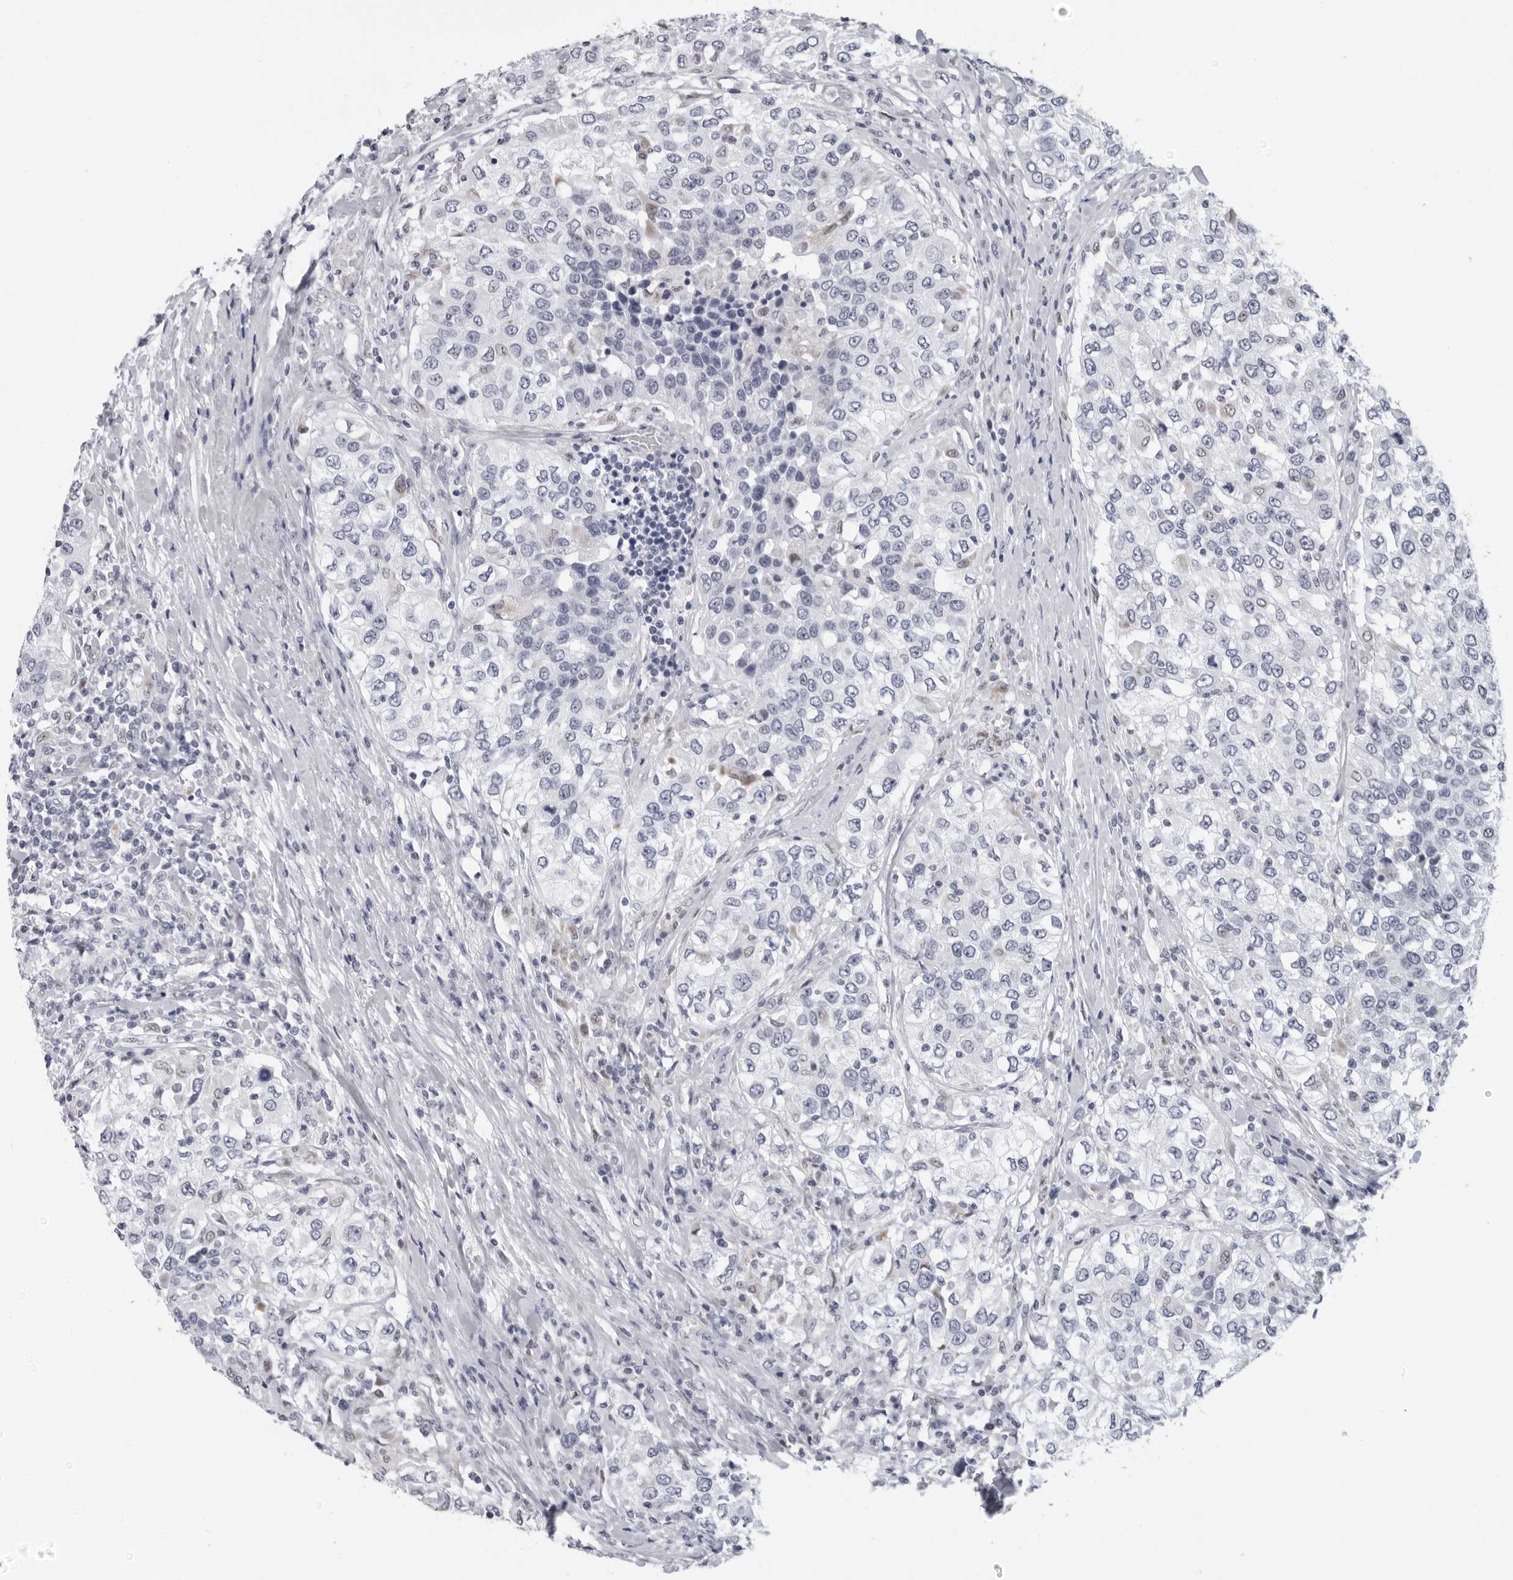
{"staining": {"intensity": "negative", "quantity": "none", "location": "none"}, "tissue": "urothelial cancer", "cell_type": "Tumor cells", "image_type": "cancer", "snomed": [{"axis": "morphology", "description": "Urothelial carcinoma, High grade"}, {"axis": "topography", "description": "Urinary bladder"}], "caption": "Immunohistochemical staining of human high-grade urothelial carcinoma demonstrates no significant staining in tumor cells. Brightfield microscopy of immunohistochemistry stained with DAB (3,3'-diaminobenzidine) (brown) and hematoxylin (blue), captured at high magnification.", "gene": "CPT2", "patient": {"sex": "female", "age": 80}}